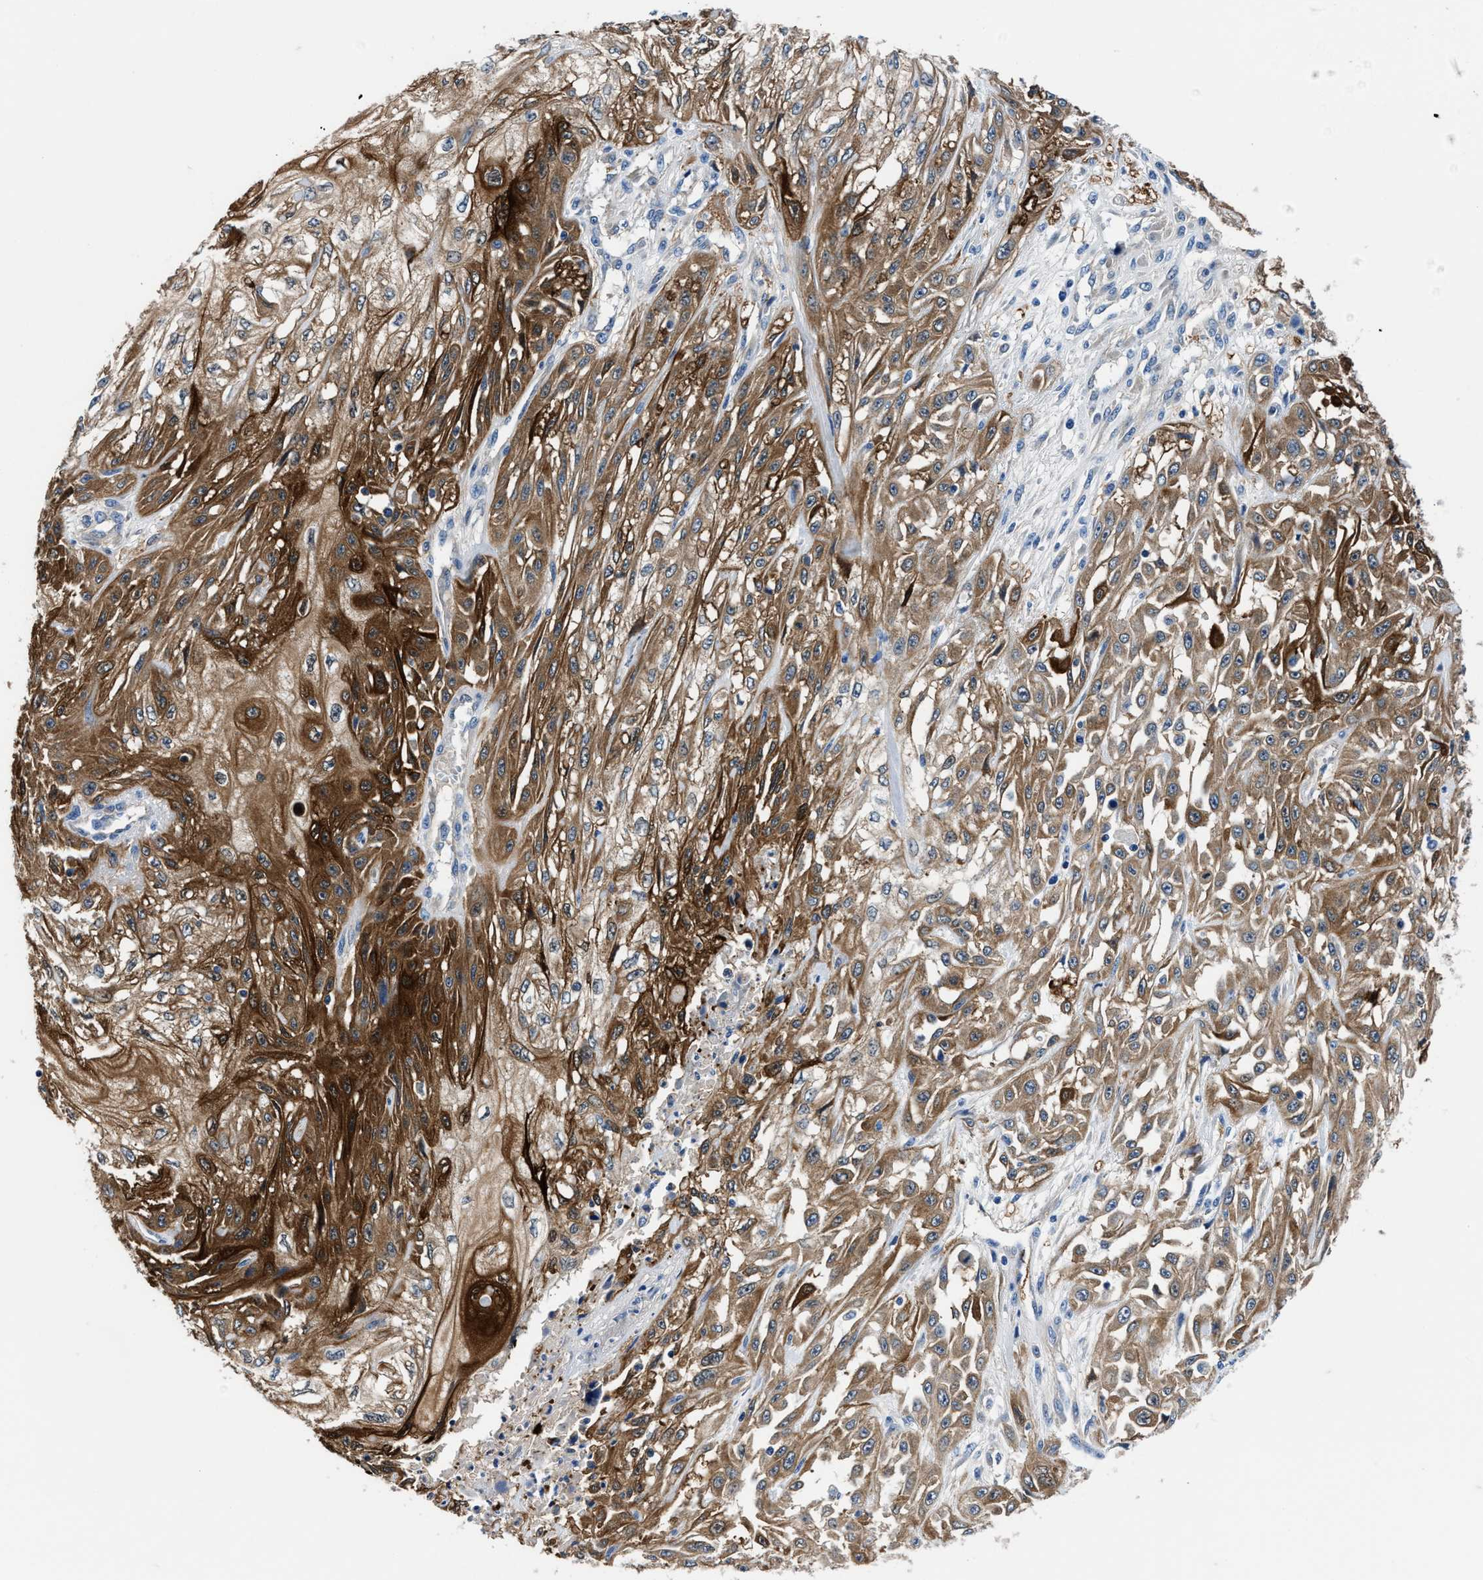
{"staining": {"intensity": "moderate", "quantity": ">75%", "location": "cytoplasmic/membranous"}, "tissue": "skin cancer", "cell_type": "Tumor cells", "image_type": "cancer", "snomed": [{"axis": "morphology", "description": "Squamous cell carcinoma, NOS"}, {"axis": "morphology", "description": "Squamous cell carcinoma, metastatic, NOS"}, {"axis": "topography", "description": "Skin"}, {"axis": "topography", "description": "Lymph node"}], "caption": "Immunohistochemistry (DAB) staining of skin squamous cell carcinoma shows moderate cytoplasmic/membranous protein staining in about >75% of tumor cells.", "gene": "PARG", "patient": {"sex": "male", "age": 75}}